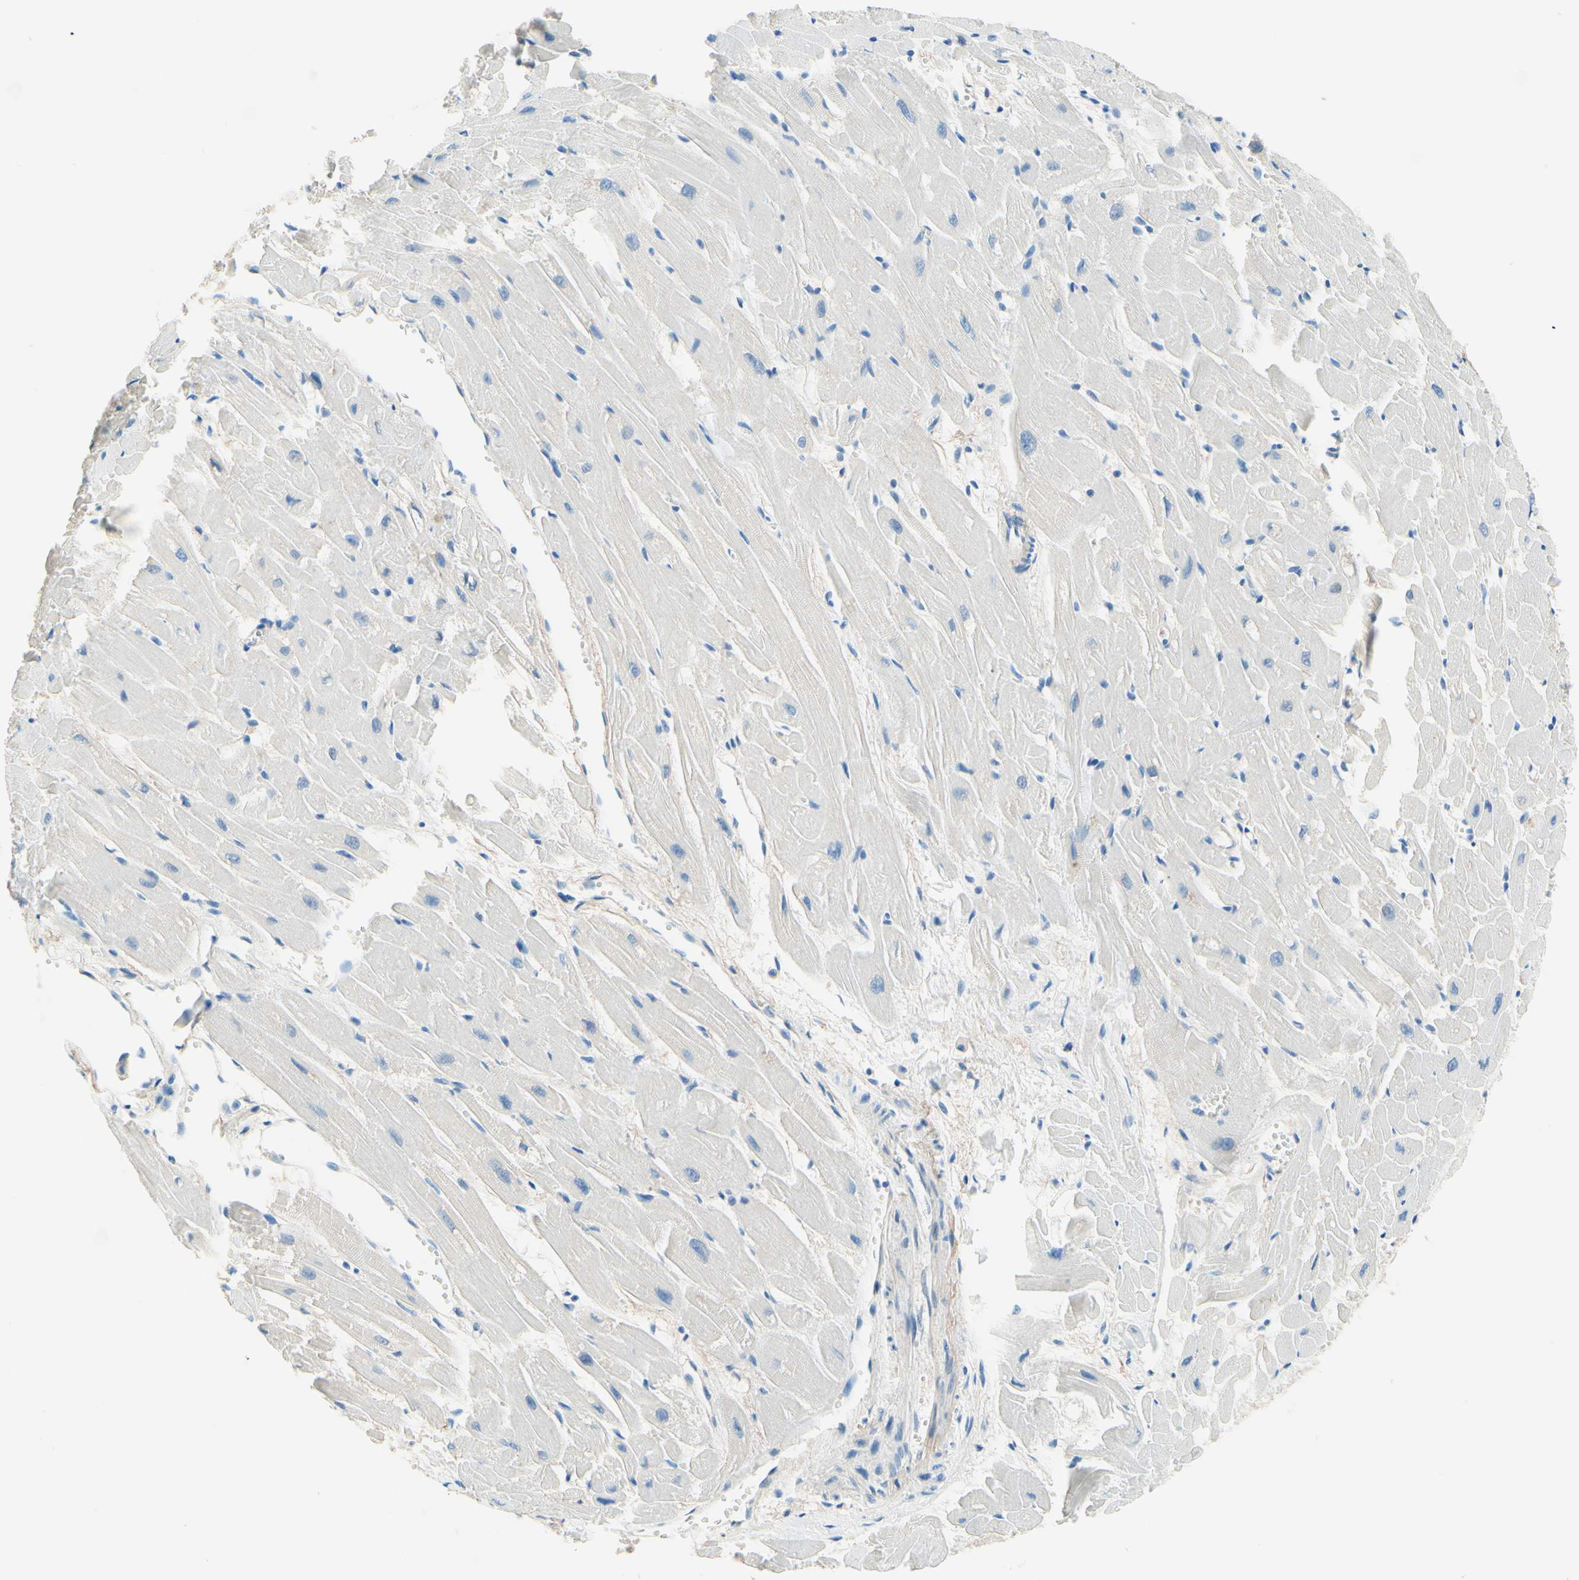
{"staining": {"intensity": "negative", "quantity": "none", "location": "none"}, "tissue": "heart muscle", "cell_type": "Cardiomyocytes", "image_type": "normal", "snomed": [{"axis": "morphology", "description": "Normal tissue, NOS"}, {"axis": "topography", "description": "Heart"}], "caption": "Human heart muscle stained for a protein using immunohistochemistry displays no staining in cardiomyocytes.", "gene": "PASD1", "patient": {"sex": "female", "age": 19}}